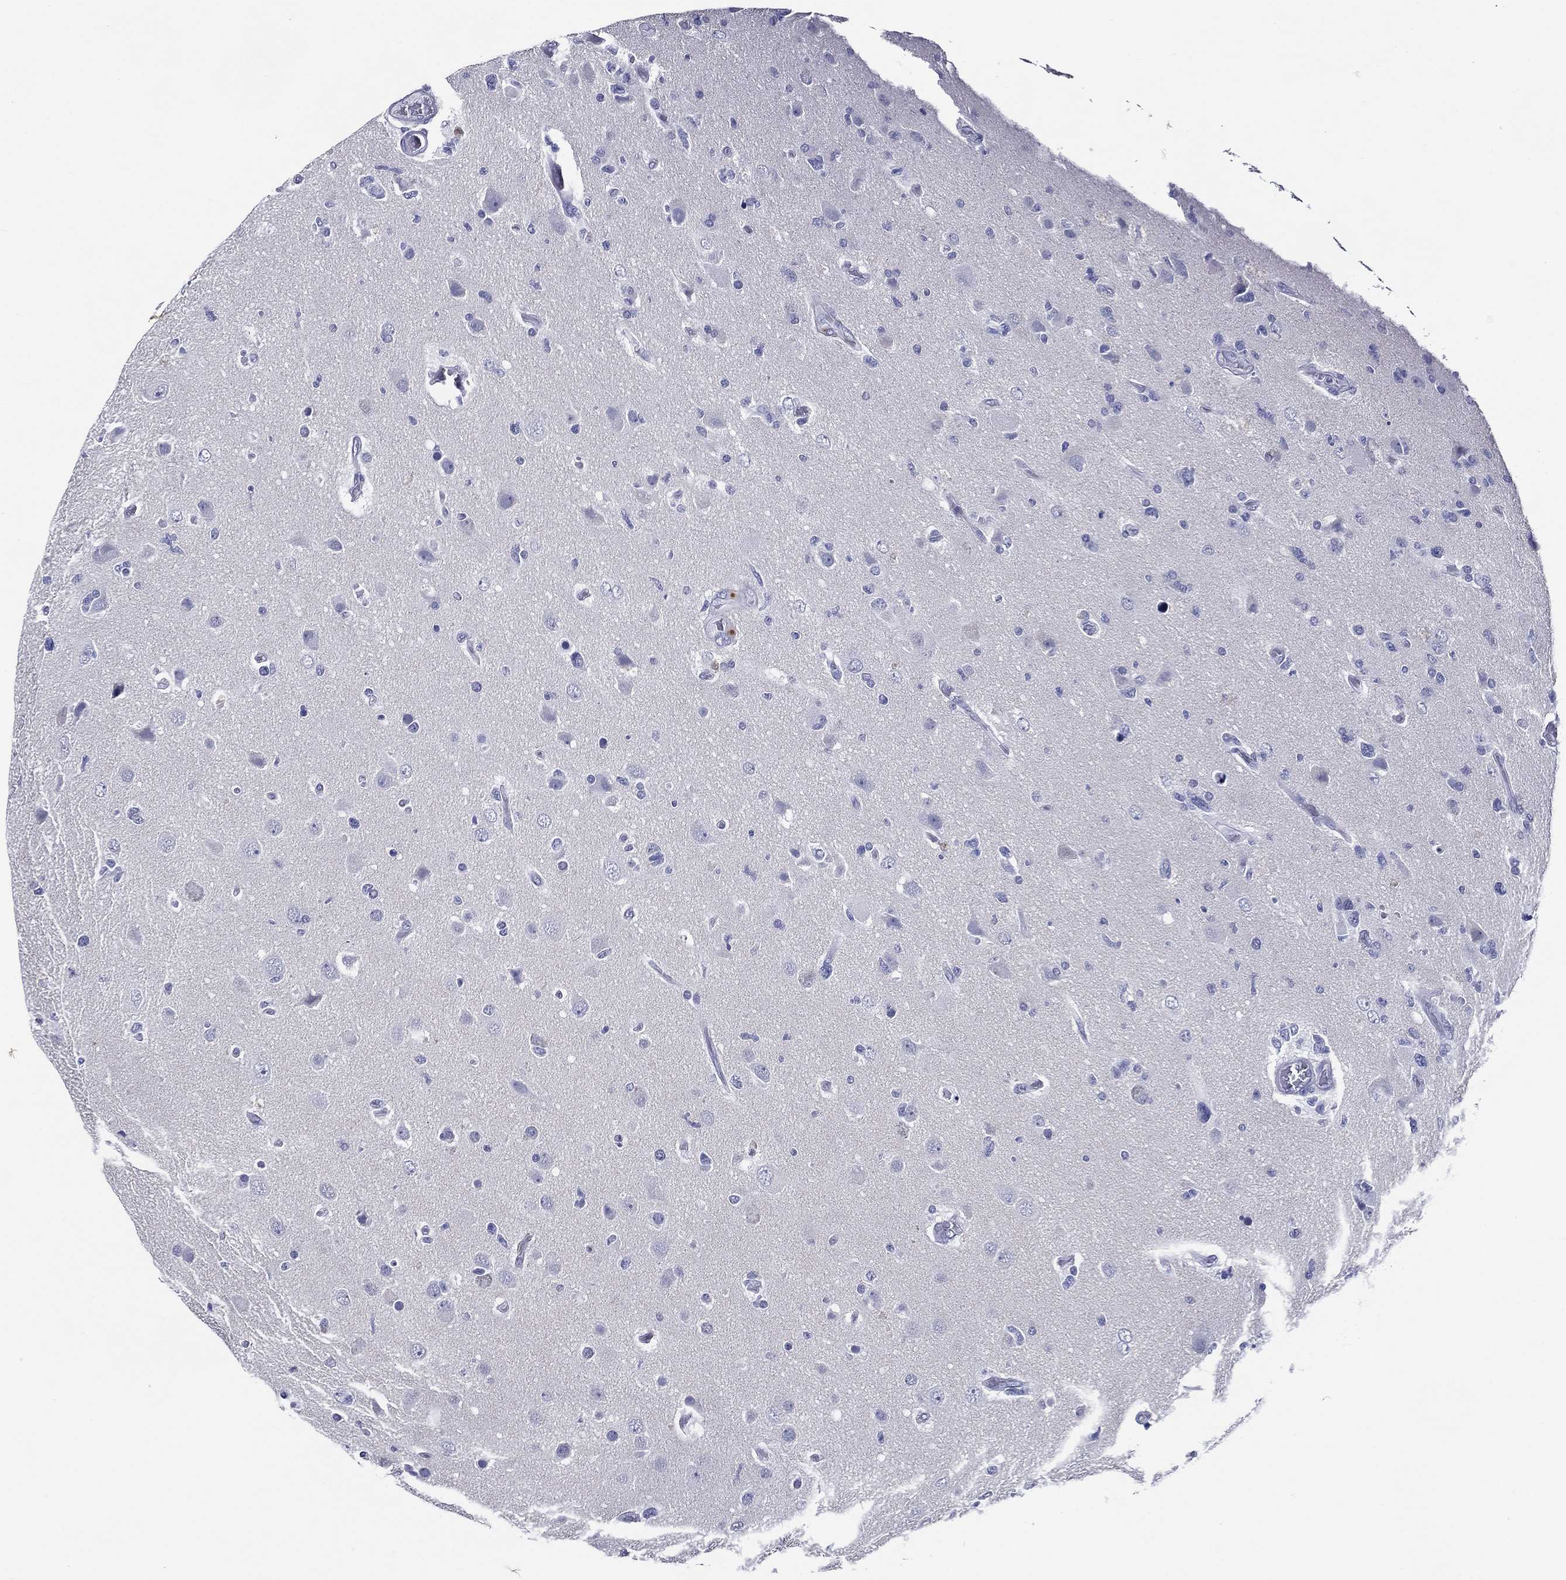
{"staining": {"intensity": "negative", "quantity": "none", "location": "none"}, "tissue": "glioma", "cell_type": "Tumor cells", "image_type": "cancer", "snomed": [{"axis": "morphology", "description": "Glioma, malignant, High grade"}, {"axis": "topography", "description": "Cerebral cortex"}], "caption": "IHC of malignant high-grade glioma reveals no positivity in tumor cells. Brightfield microscopy of immunohistochemistry stained with DAB (brown) and hematoxylin (blue), captured at high magnification.", "gene": "ACE2", "patient": {"sex": "male", "age": 70}}